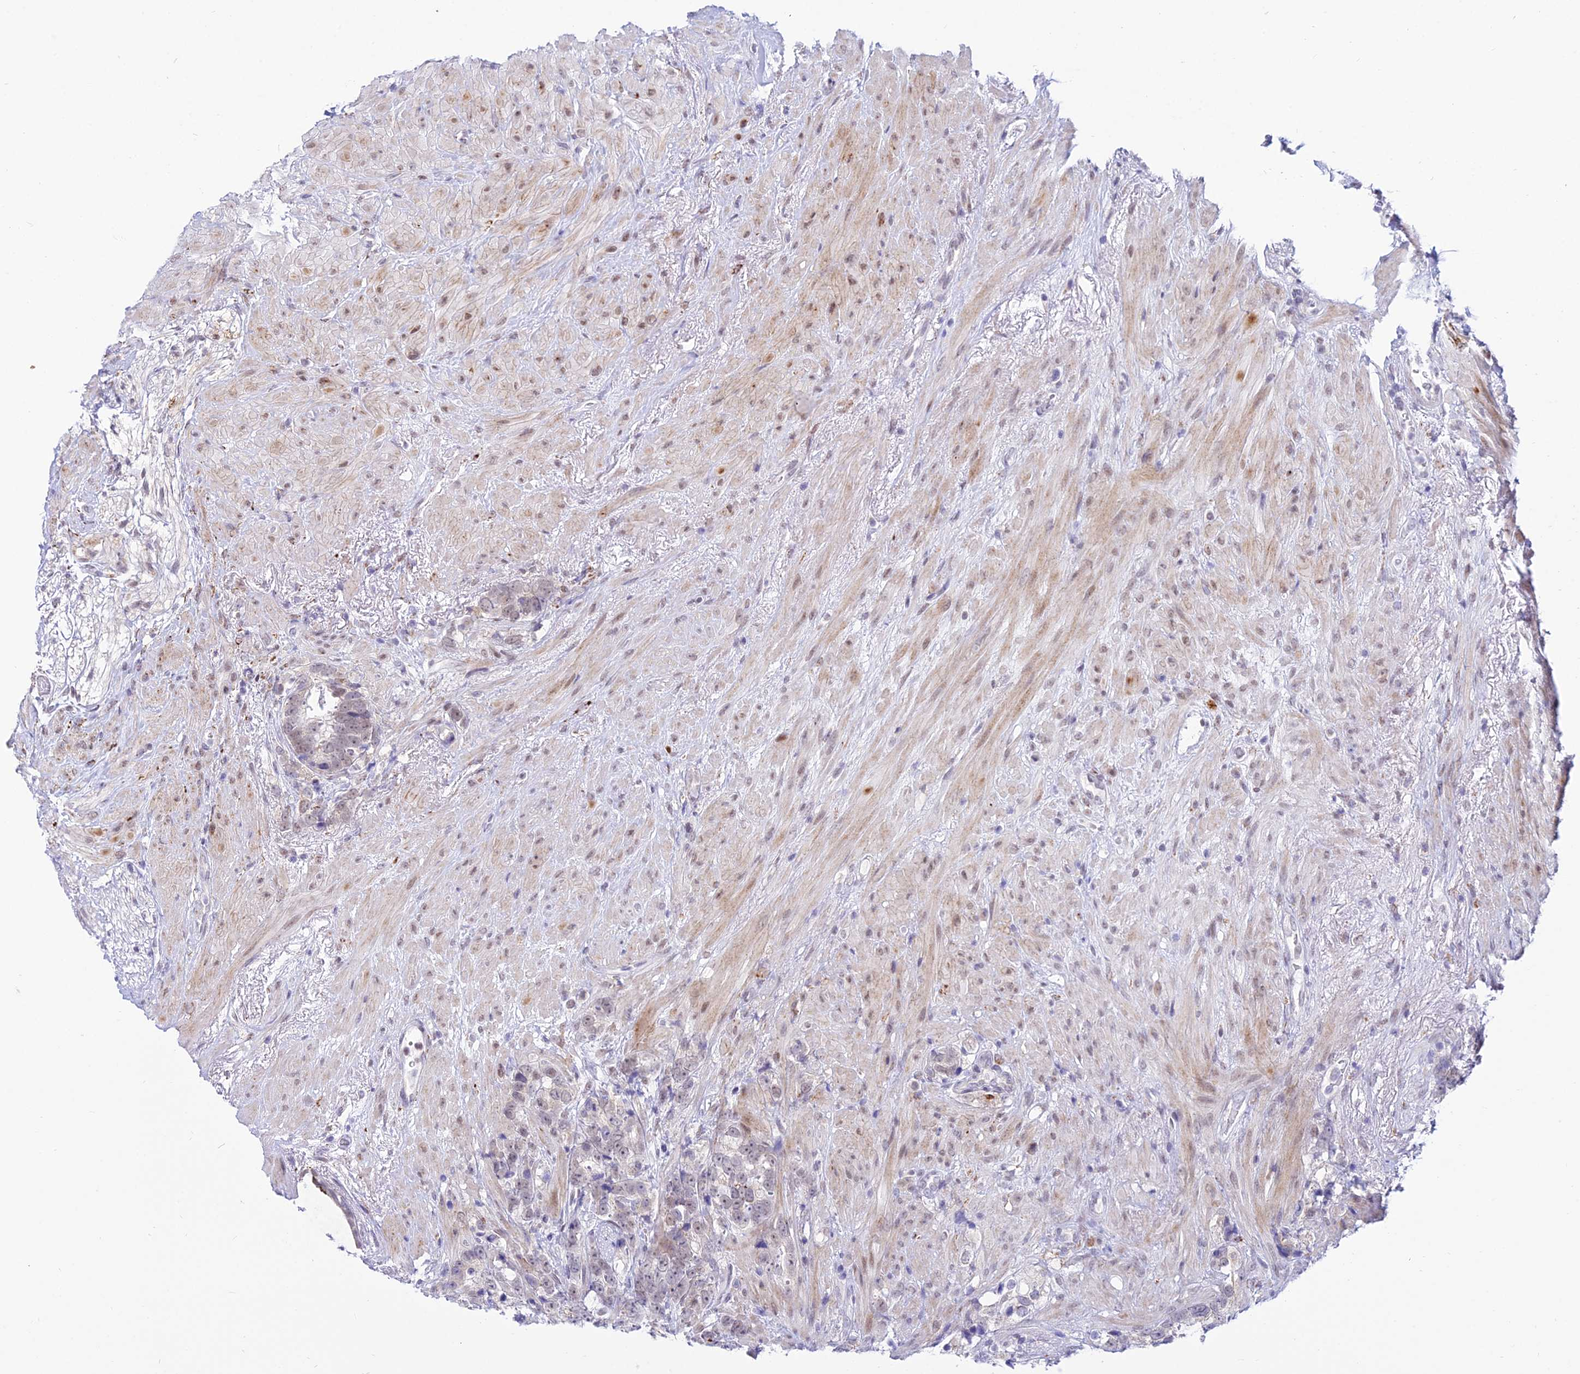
{"staining": {"intensity": "weak", "quantity": "25%-75%", "location": "nuclear"}, "tissue": "prostate cancer", "cell_type": "Tumor cells", "image_type": "cancer", "snomed": [{"axis": "morphology", "description": "Adenocarcinoma, High grade"}, {"axis": "topography", "description": "Prostate"}], "caption": "Immunohistochemistry (DAB) staining of human prostate cancer demonstrates weak nuclear protein positivity in about 25%-75% of tumor cells.", "gene": "C6orf163", "patient": {"sex": "male", "age": 74}}